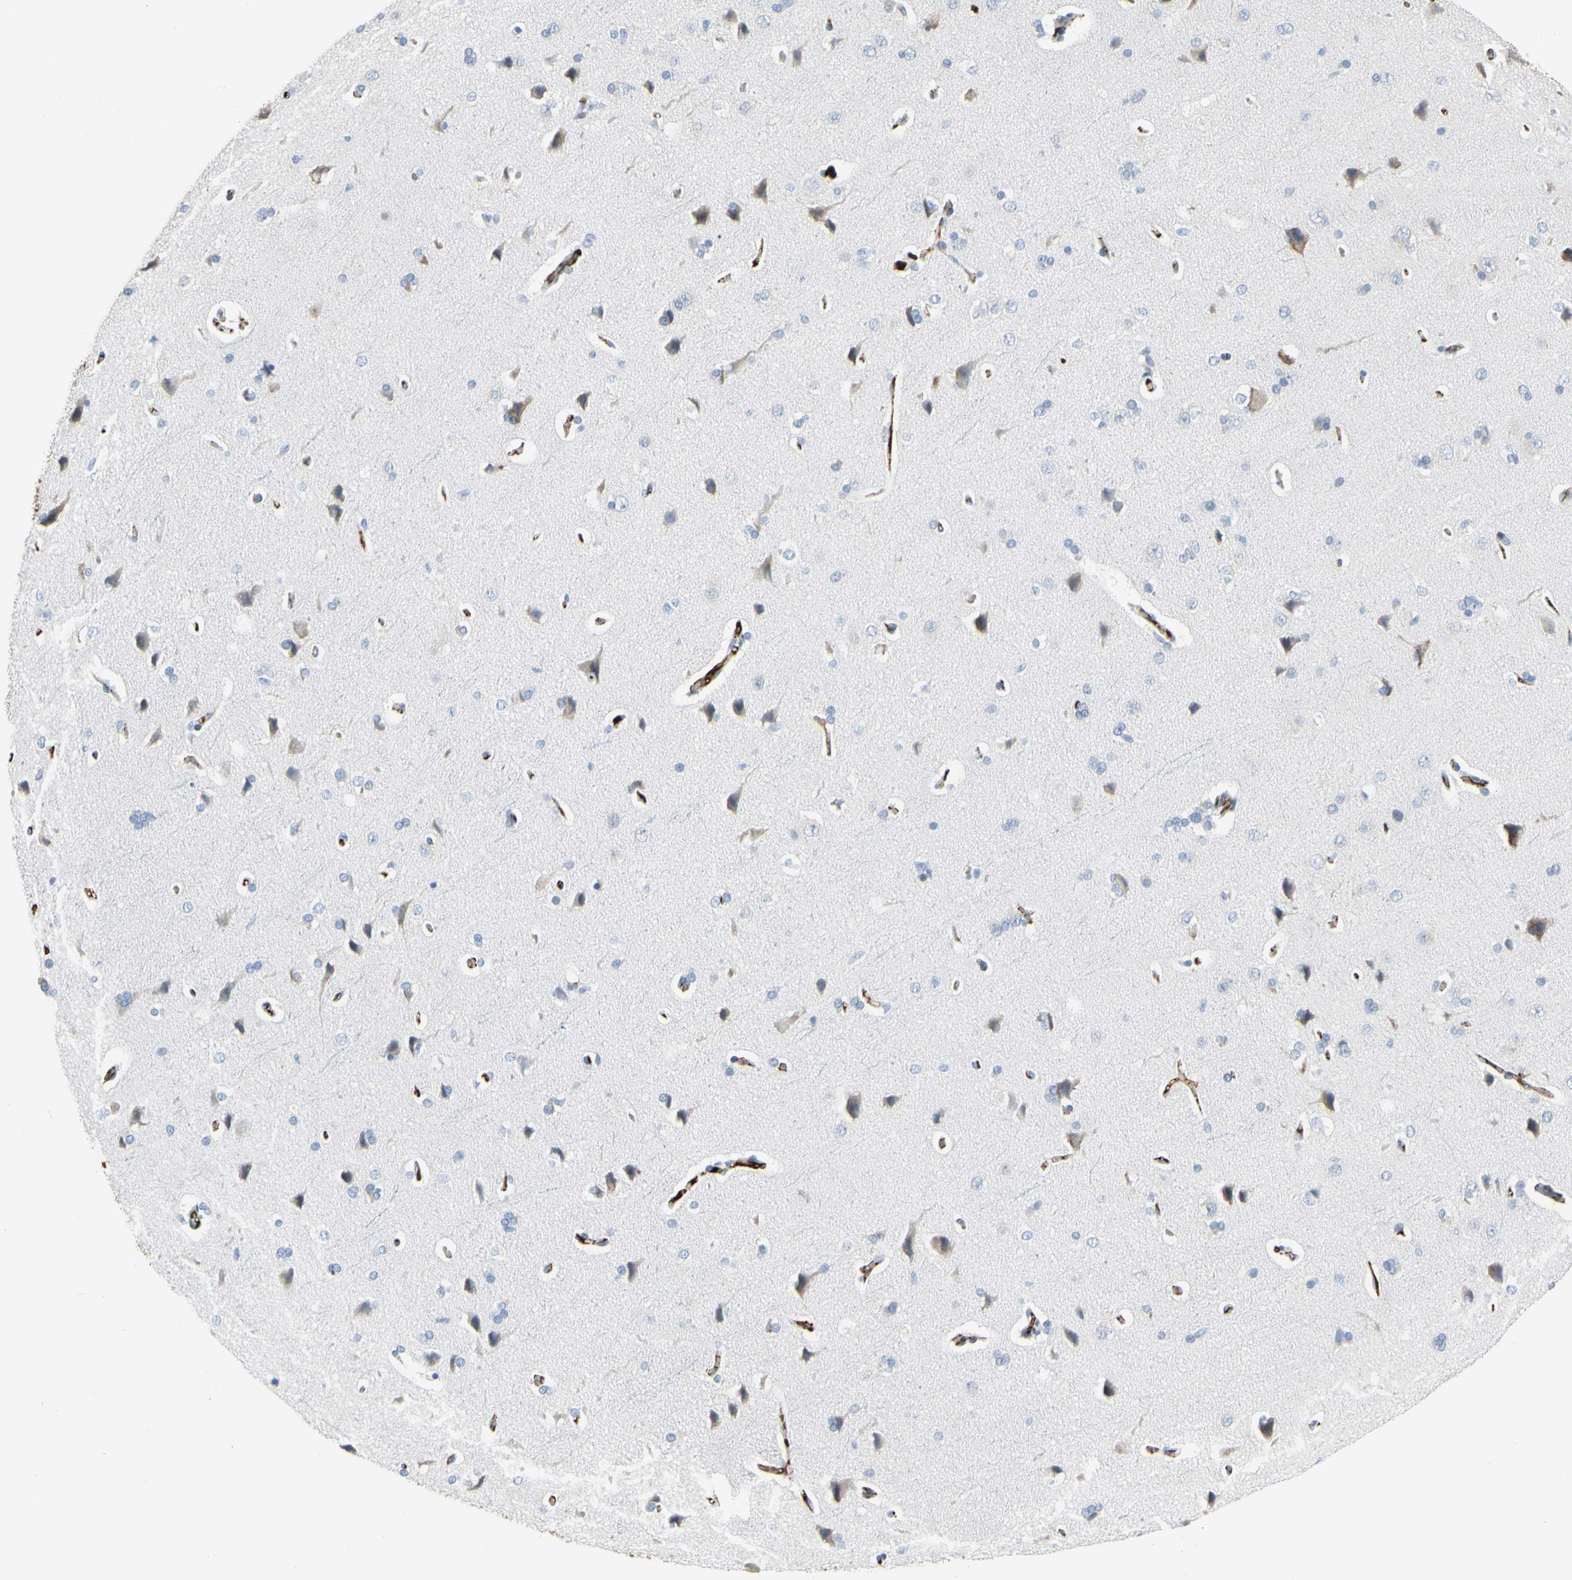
{"staining": {"intensity": "strong", "quantity": ">75%", "location": "cytoplasmic/membranous"}, "tissue": "cerebral cortex", "cell_type": "Endothelial cells", "image_type": "normal", "snomed": [{"axis": "morphology", "description": "Normal tissue, NOS"}, {"axis": "topography", "description": "Cerebral cortex"}], "caption": "Immunohistochemical staining of normal human cerebral cortex demonstrates strong cytoplasmic/membranous protein expression in approximately >75% of endothelial cells. Ihc stains the protein in brown and the nuclei are stained blue.", "gene": "FGB", "patient": {"sex": "male", "age": 62}}